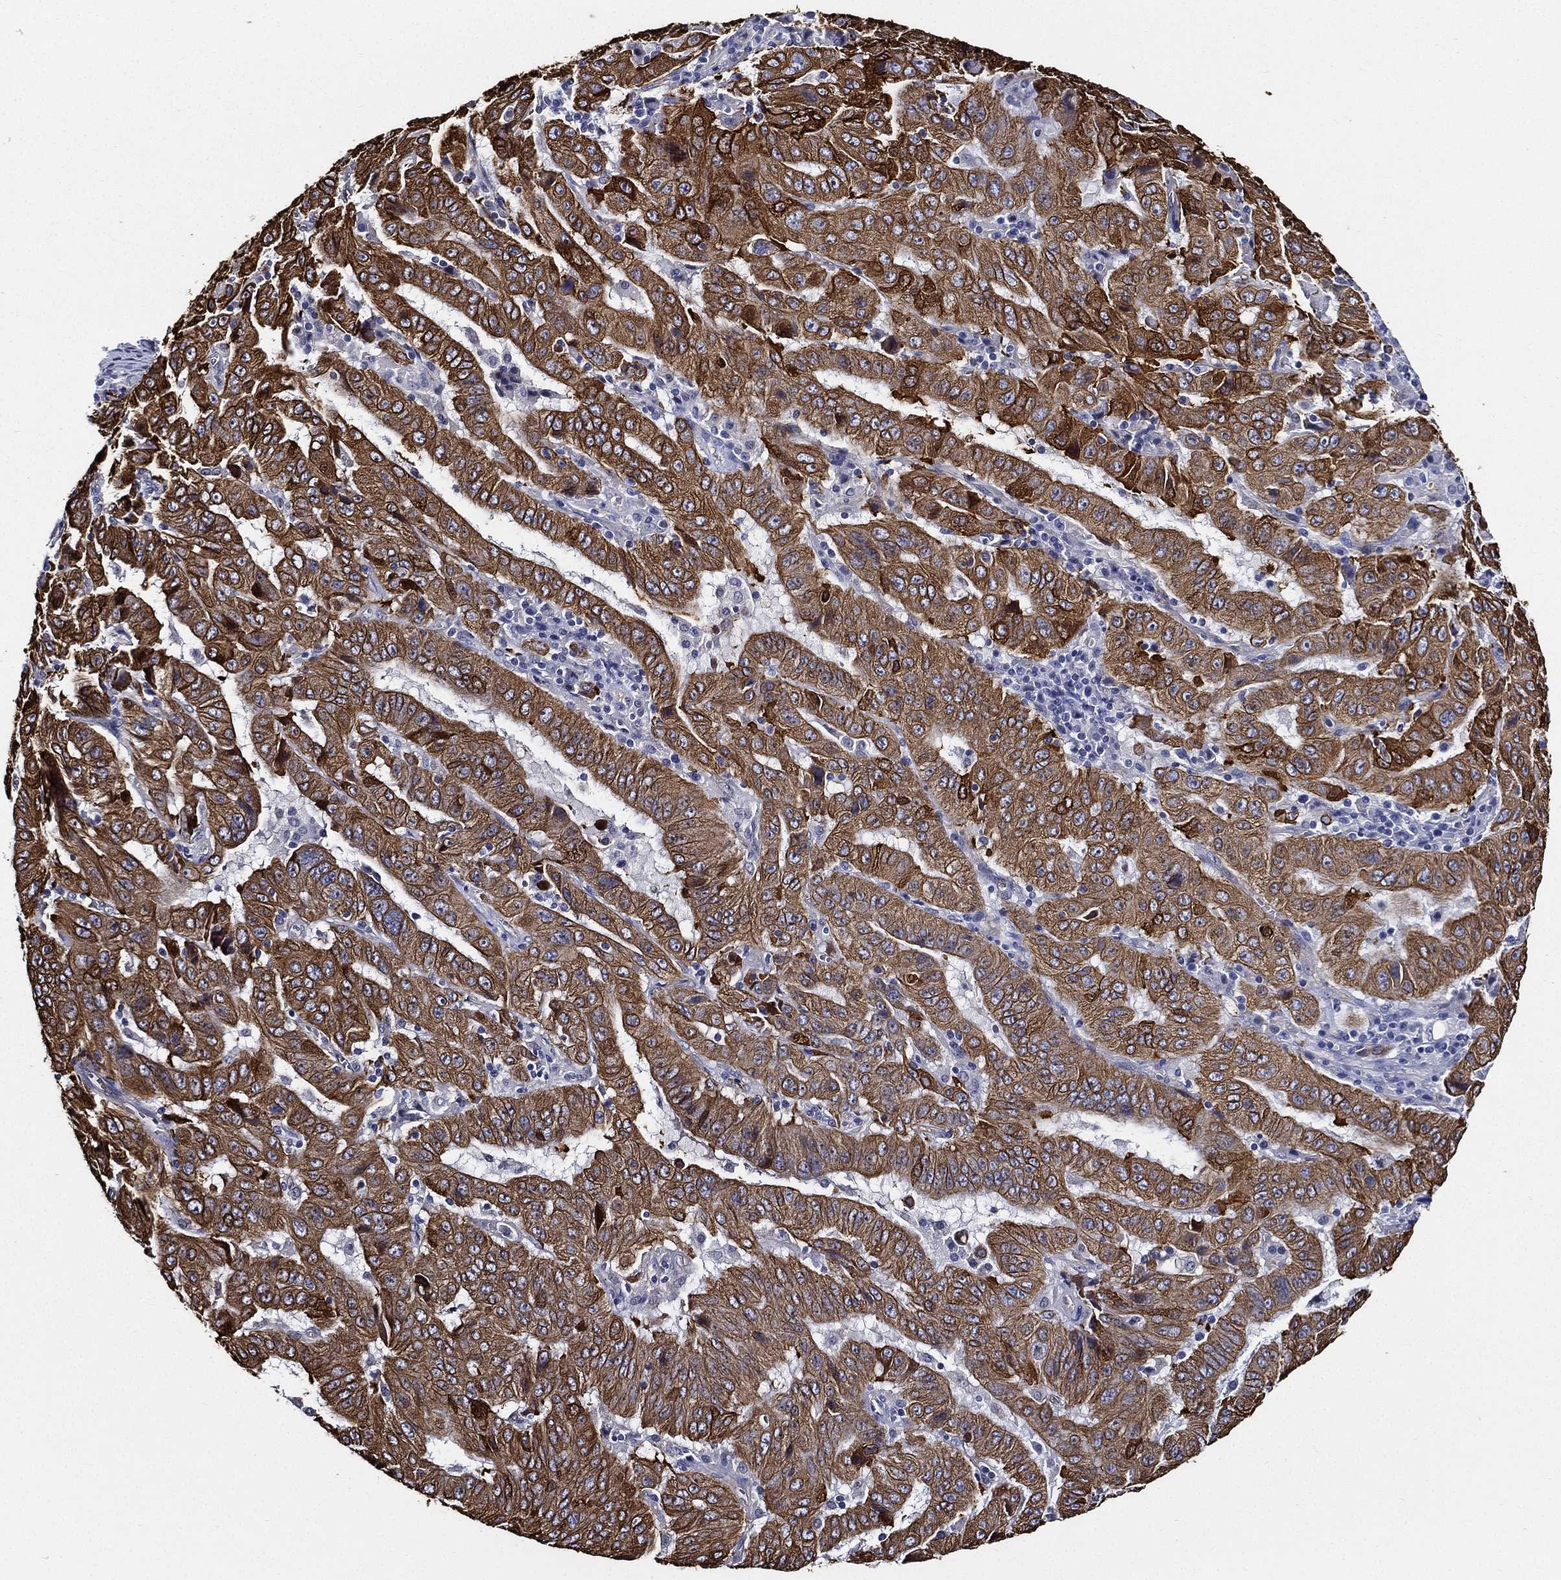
{"staining": {"intensity": "moderate", "quantity": ">75%", "location": "cytoplasmic/membranous"}, "tissue": "pancreatic cancer", "cell_type": "Tumor cells", "image_type": "cancer", "snomed": [{"axis": "morphology", "description": "Adenocarcinoma, NOS"}, {"axis": "topography", "description": "Pancreas"}], "caption": "Immunohistochemistry staining of pancreatic adenocarcinoma, which exhibits medium levels of moderate cytoplasmic/membranous expression in about >75% of tumor cells indicating moderate cytoplasmic/membranous protein positivity. The staining was performed using DAB (brown) for protein detection and nuclei were counterstained in hematoxylin (blue).", "gene": "NEDD9", "patient": {"sex": "male", "age": 63}}